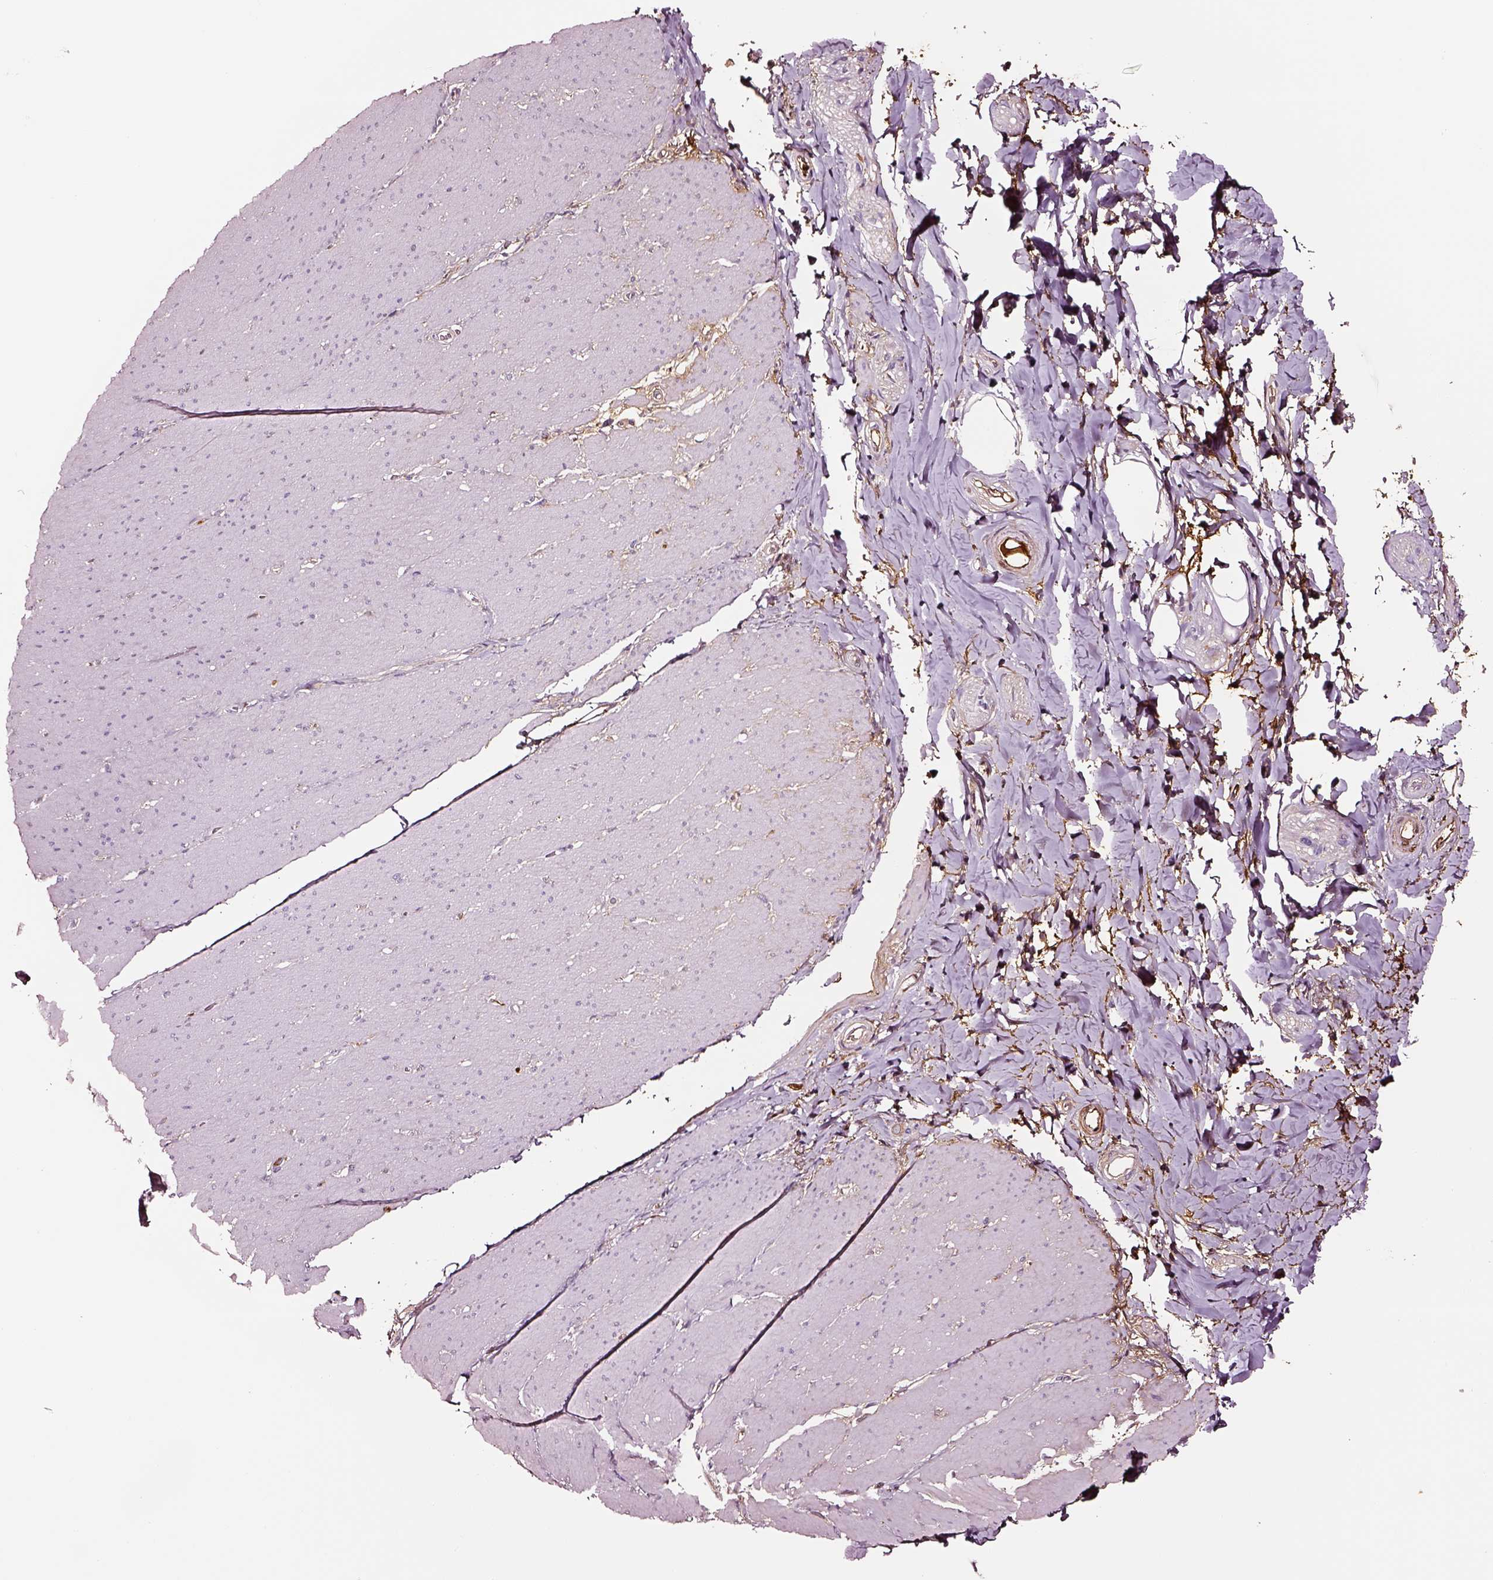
{"staining": {"intensity": "weak", "quantity": "25%-75%", "location": "cytoplasmic/membranous"}, "tissue": "smooth muscle", "cell_type": "Smooth muscle cells", "image_type": "normal", "snomed": [{"axis": "morphology", "description": "Normal tissue, NOS"}, {"axis": "topography", "description": "Smooth muscle"}, {"axis": "topography", "description": "Rectum"}], "caption": "Immunohistochemical staining of unremarkable smooth muscle shows weak cytoplasmic/membranous protein expression in about 25%-75% of smooth muscle cells.", "gene": "TF", "patient": {"sex": "male", "age": 53}}